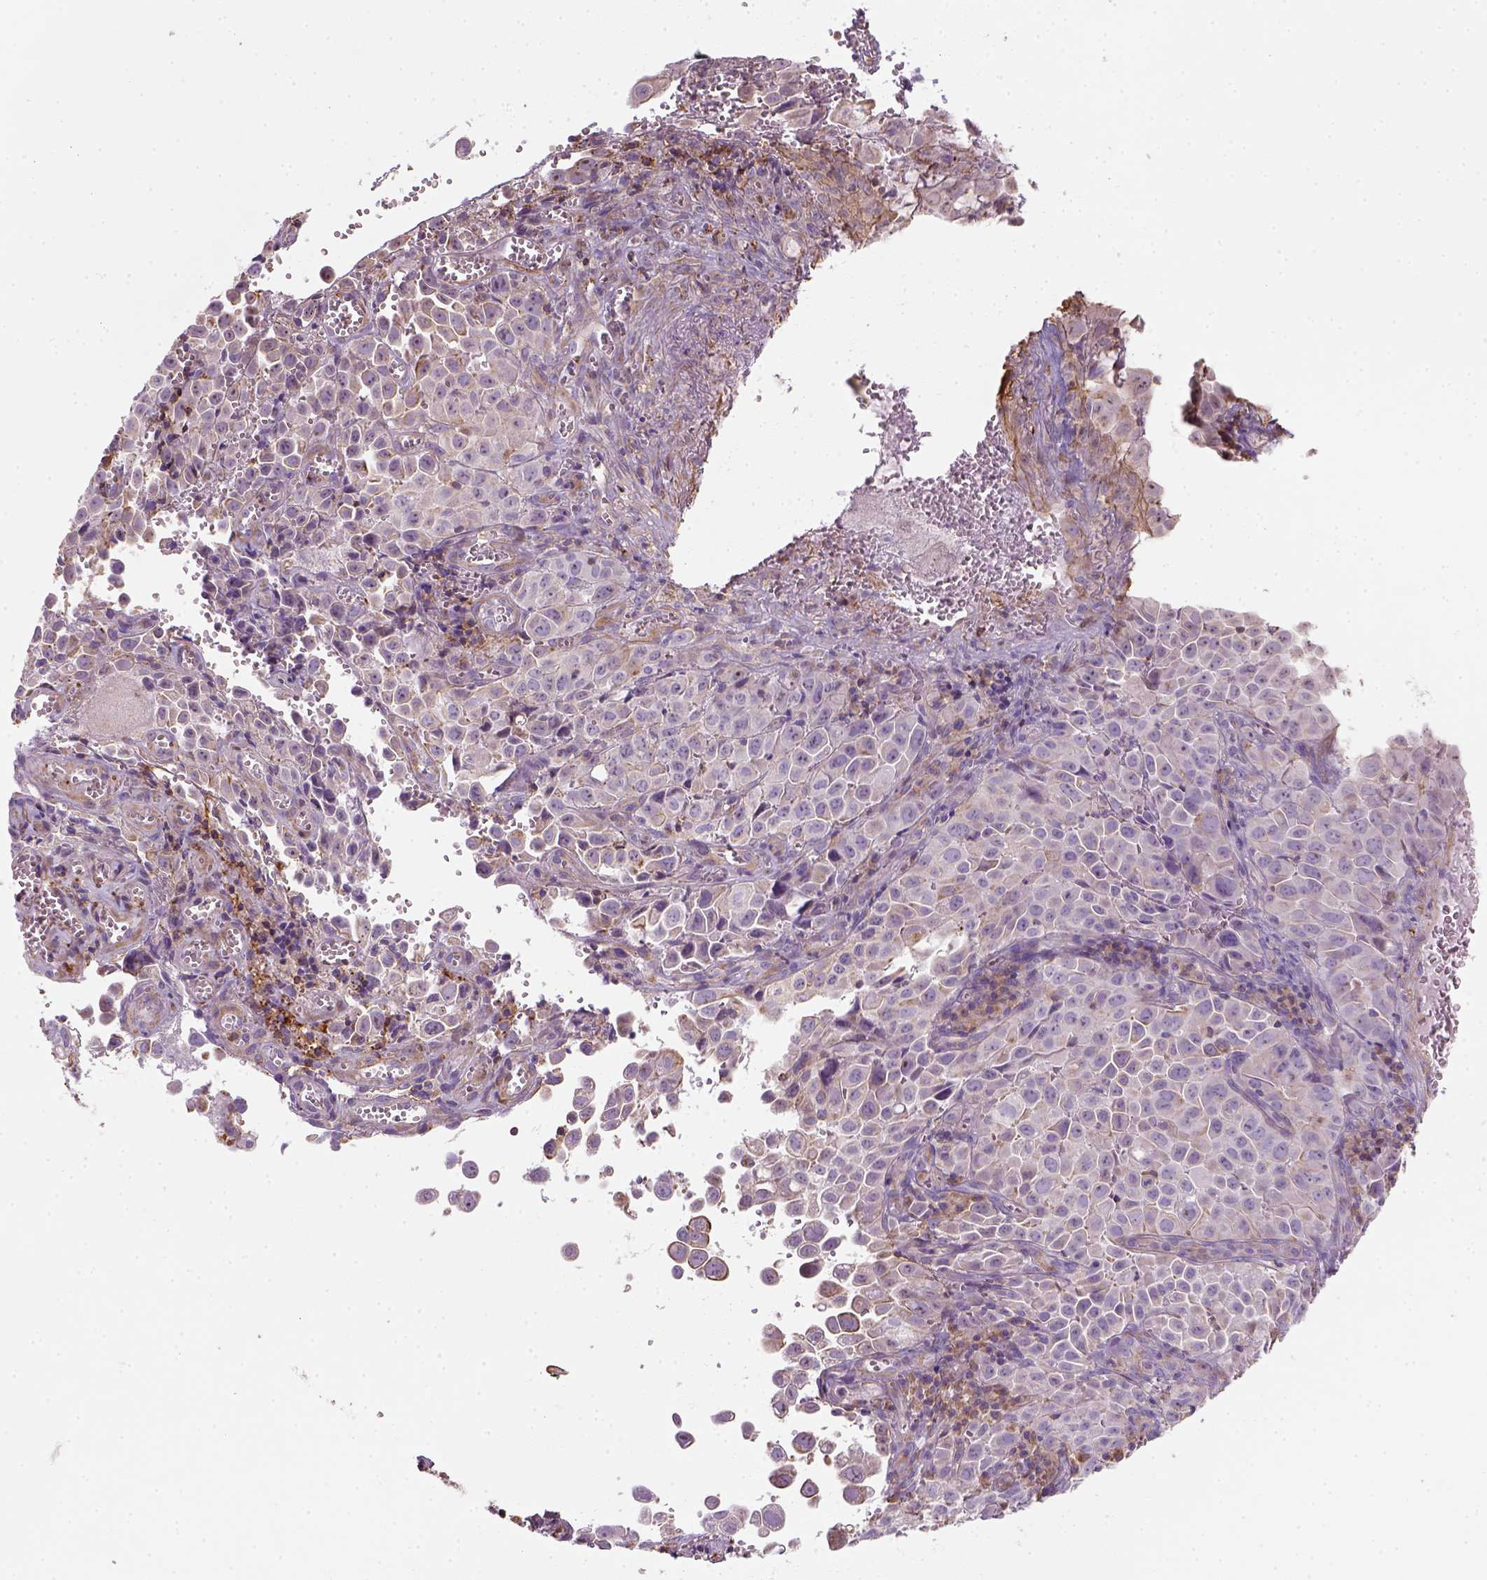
{"staining": {"intensity": "moderate", "quantity": "<25%", "location": "cytoplasmic/membranous"}, "tissue": "cervical cancer", "cell_type": "Tumor cells", "image_type": "cancer", "snomed": [{"axis": "morphology", "description": "Squamous cell carcinoma, NOS"}, {"axis": "topography", "description": "Cervix"}], "caption": "Immunohistochemistry (IHC) photomicrograph of neoplastic tissue: cervical cancer stained using immunohistochemistry (IHC) exhibits low levels of moderate protein expression localized specifically in the cytoplasmic/membranous of tumor cells, appearing as a cytoplasmic/membranous brown color.", "gene": "GPRC5D", "patient": {"sex": "female", "age": 55}}